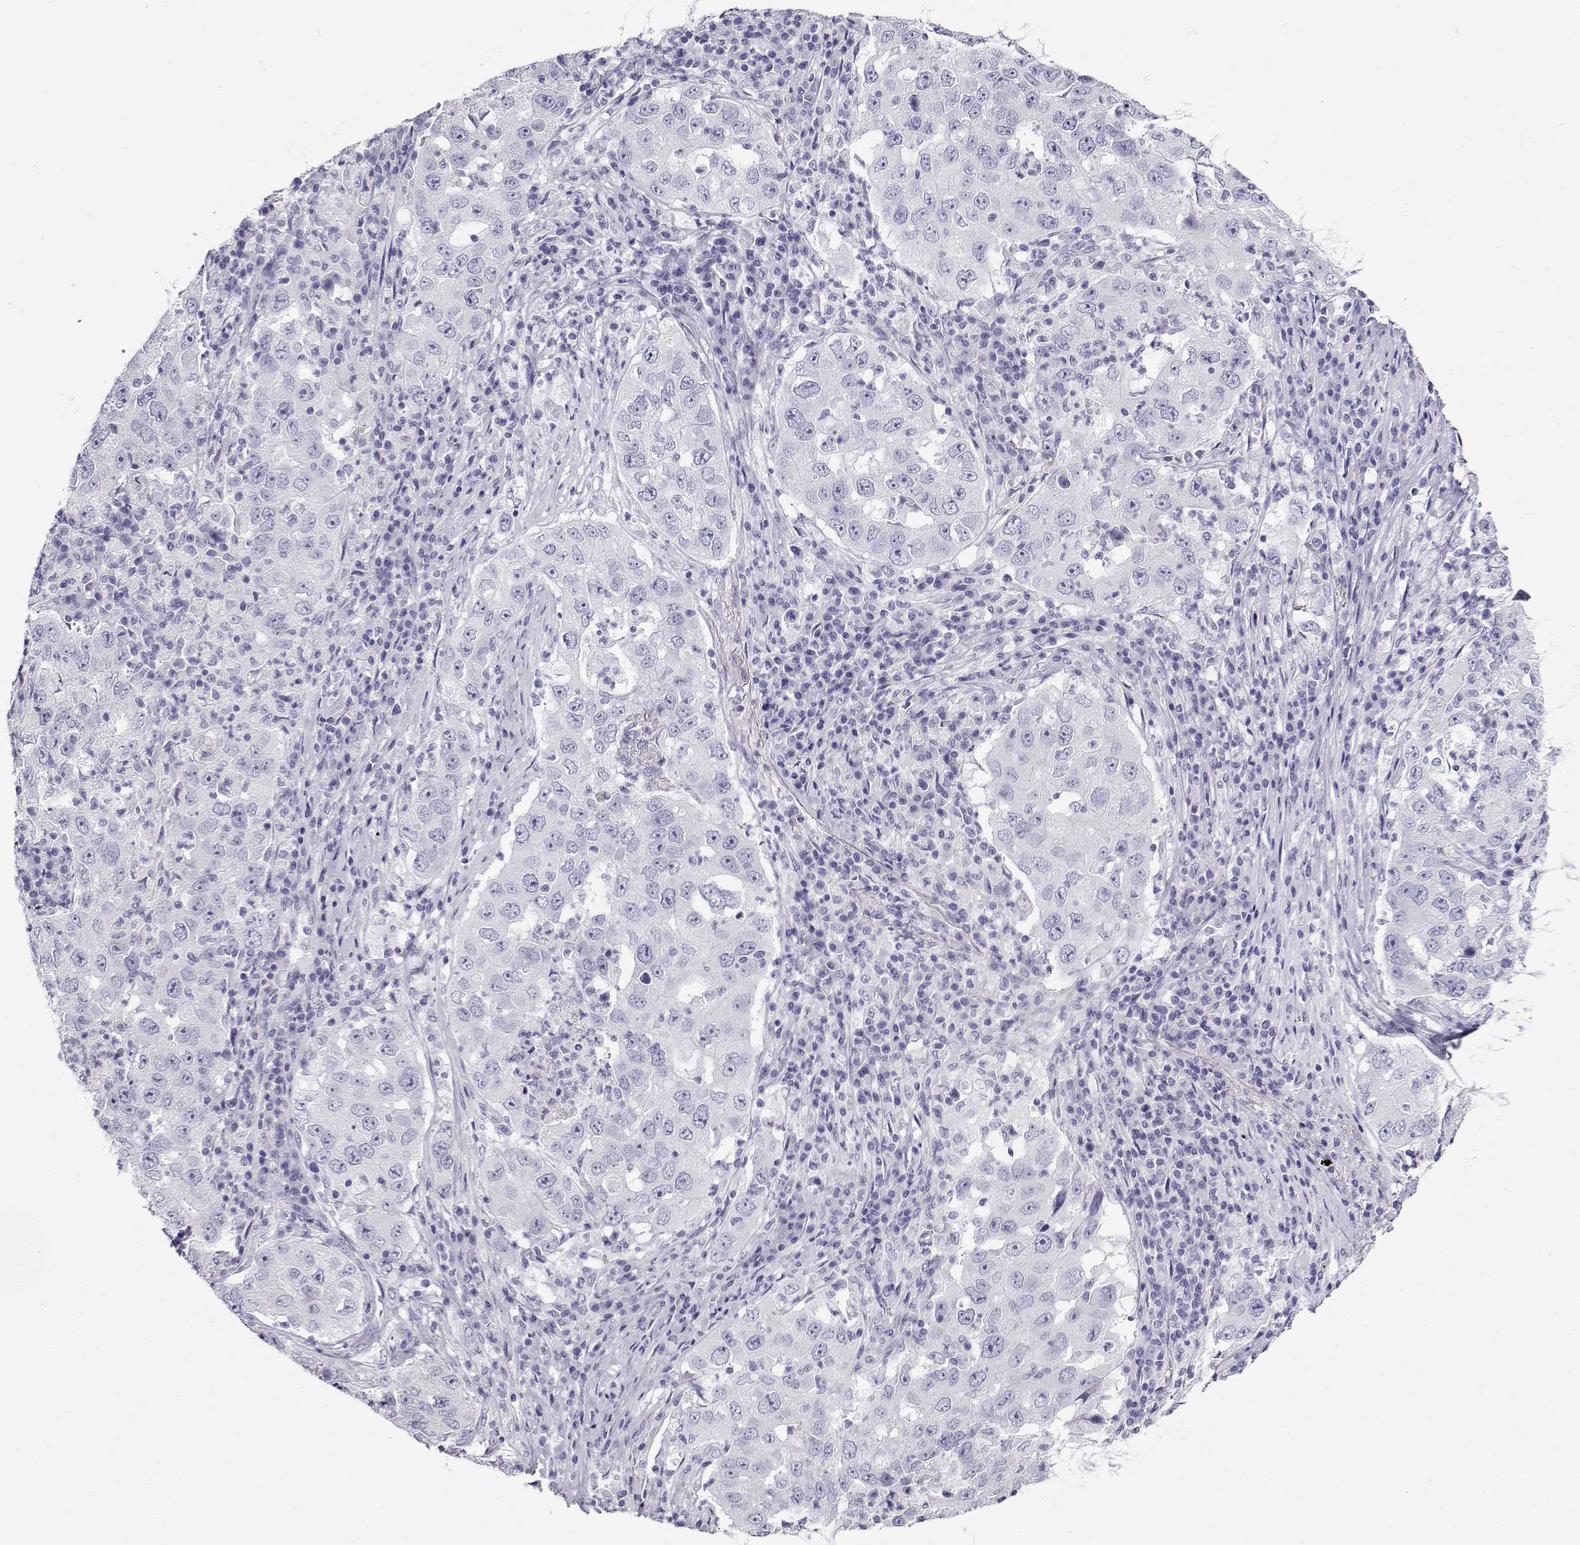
{"staining": {"intensity": "negative", "quantity": "none", "location": "none"}, "tissue": "lung cancer", "cell_type": "Tumor cells", "image_type": "cancer", "snomed": [{"axis": "morphology", "description": "Adenocarcinoma, NOS"}, {"axis": "topography", "description": "Lung"}], "caption": "DAB (3,3'-diaminobenzidine) immunohistochemical staining of adenocarcinoma (lung) reveals no significant expression in tumor cells.", "gene": "CABS1", "patient": {"sex": "male", "age": 73}}